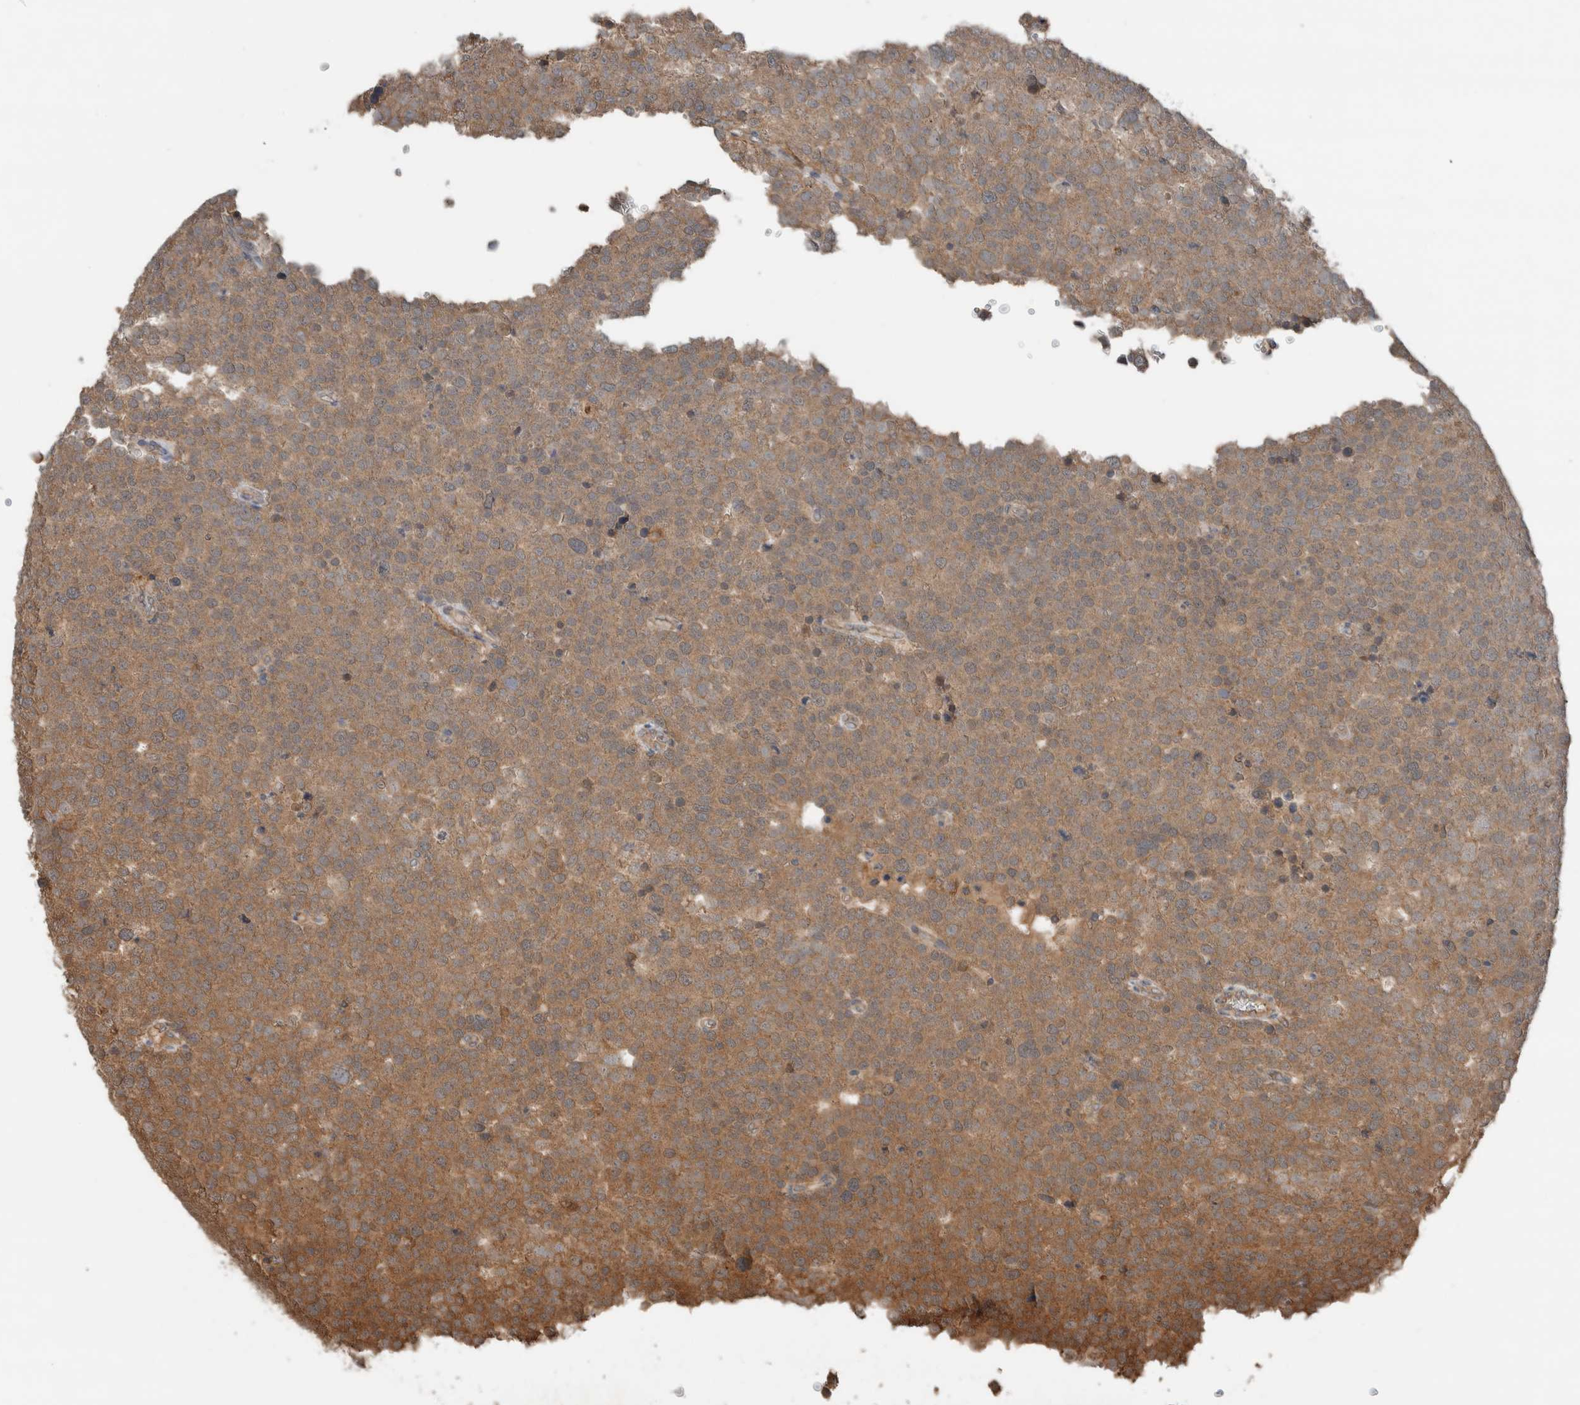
{"staining": {"intensity": "moderate", "quantity": ">75%", "location": "cytoplasmic/membranous"}, "tissue": "testis cancer", "cell_type": "Tumor cells", "image_type": "cancer", "snomed": [{"axis": "morphology", "description": "Seminoma, NOS"}, {"axis": "topography", "description": "Testis"}], "caption": "Testis cancer (seminoma) stained with a protein marker displays moderate staining in tumor cells.", "gene": "KLK14", "patient": {"sex": "male", "age": 71}}